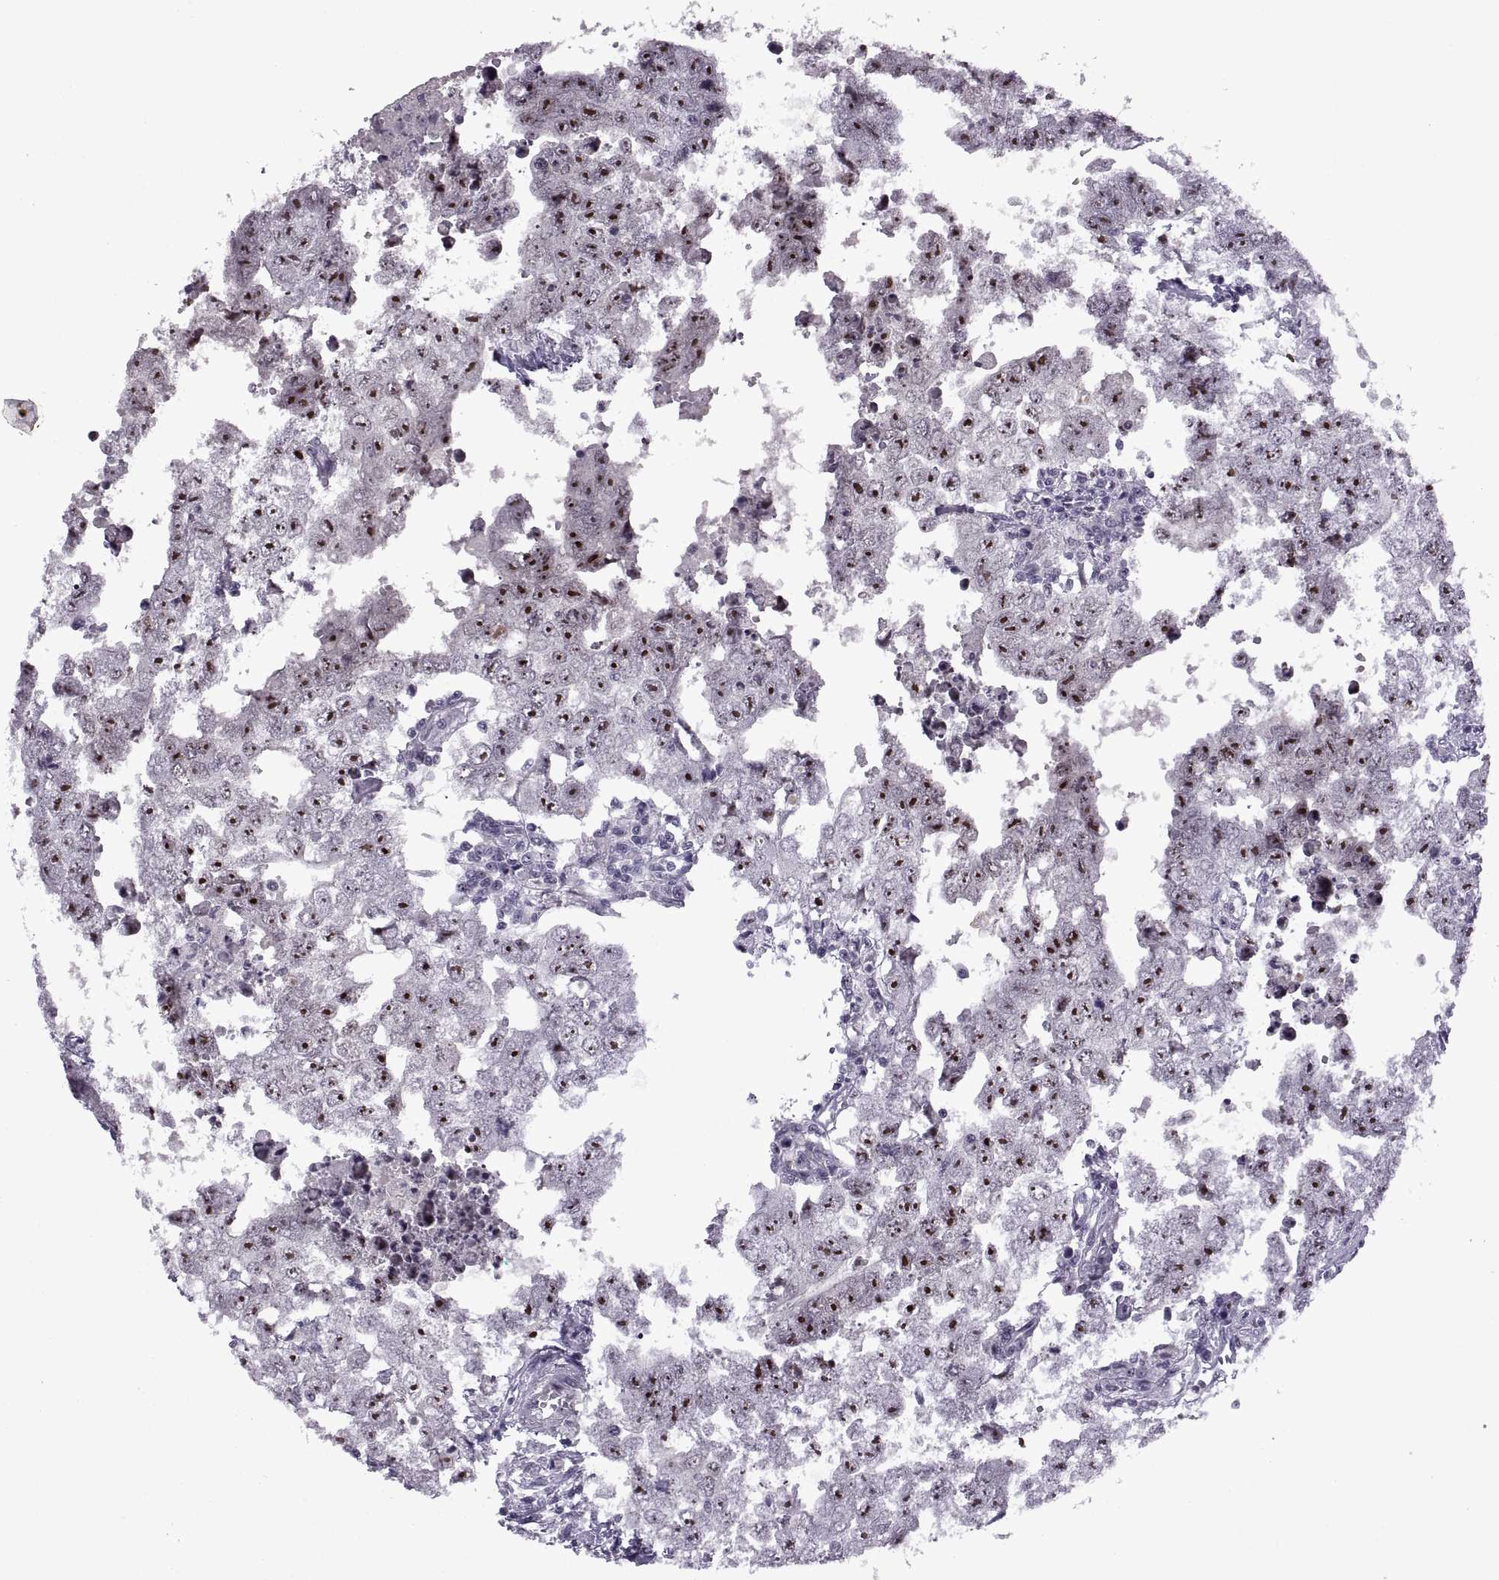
{"staining": {"intensity": "strong", "quantity": ">75%", "location": "nuclear"}, "tissue": "testis cancer", "cell_type": "Tumor cells", "image_type": "cancer", "snomed": [{"axis": "morphology", "description": "Carcinoma, Embryonal, NOS"}, {"axis": "topography", "description": "Testis"}], "caption": "Immunohistochemistry (IHC) of embryonal carcinoma (testis) shows high levels of strong nuclear positivity in approximately >75% of tumor cells. The staining was performed using DAB, with brown indicating positive protein expression. Nuclei are stained blue with hematoxylin.", "gene": "SINHCAF", "patient": {"sex": "male", "age": 36}}